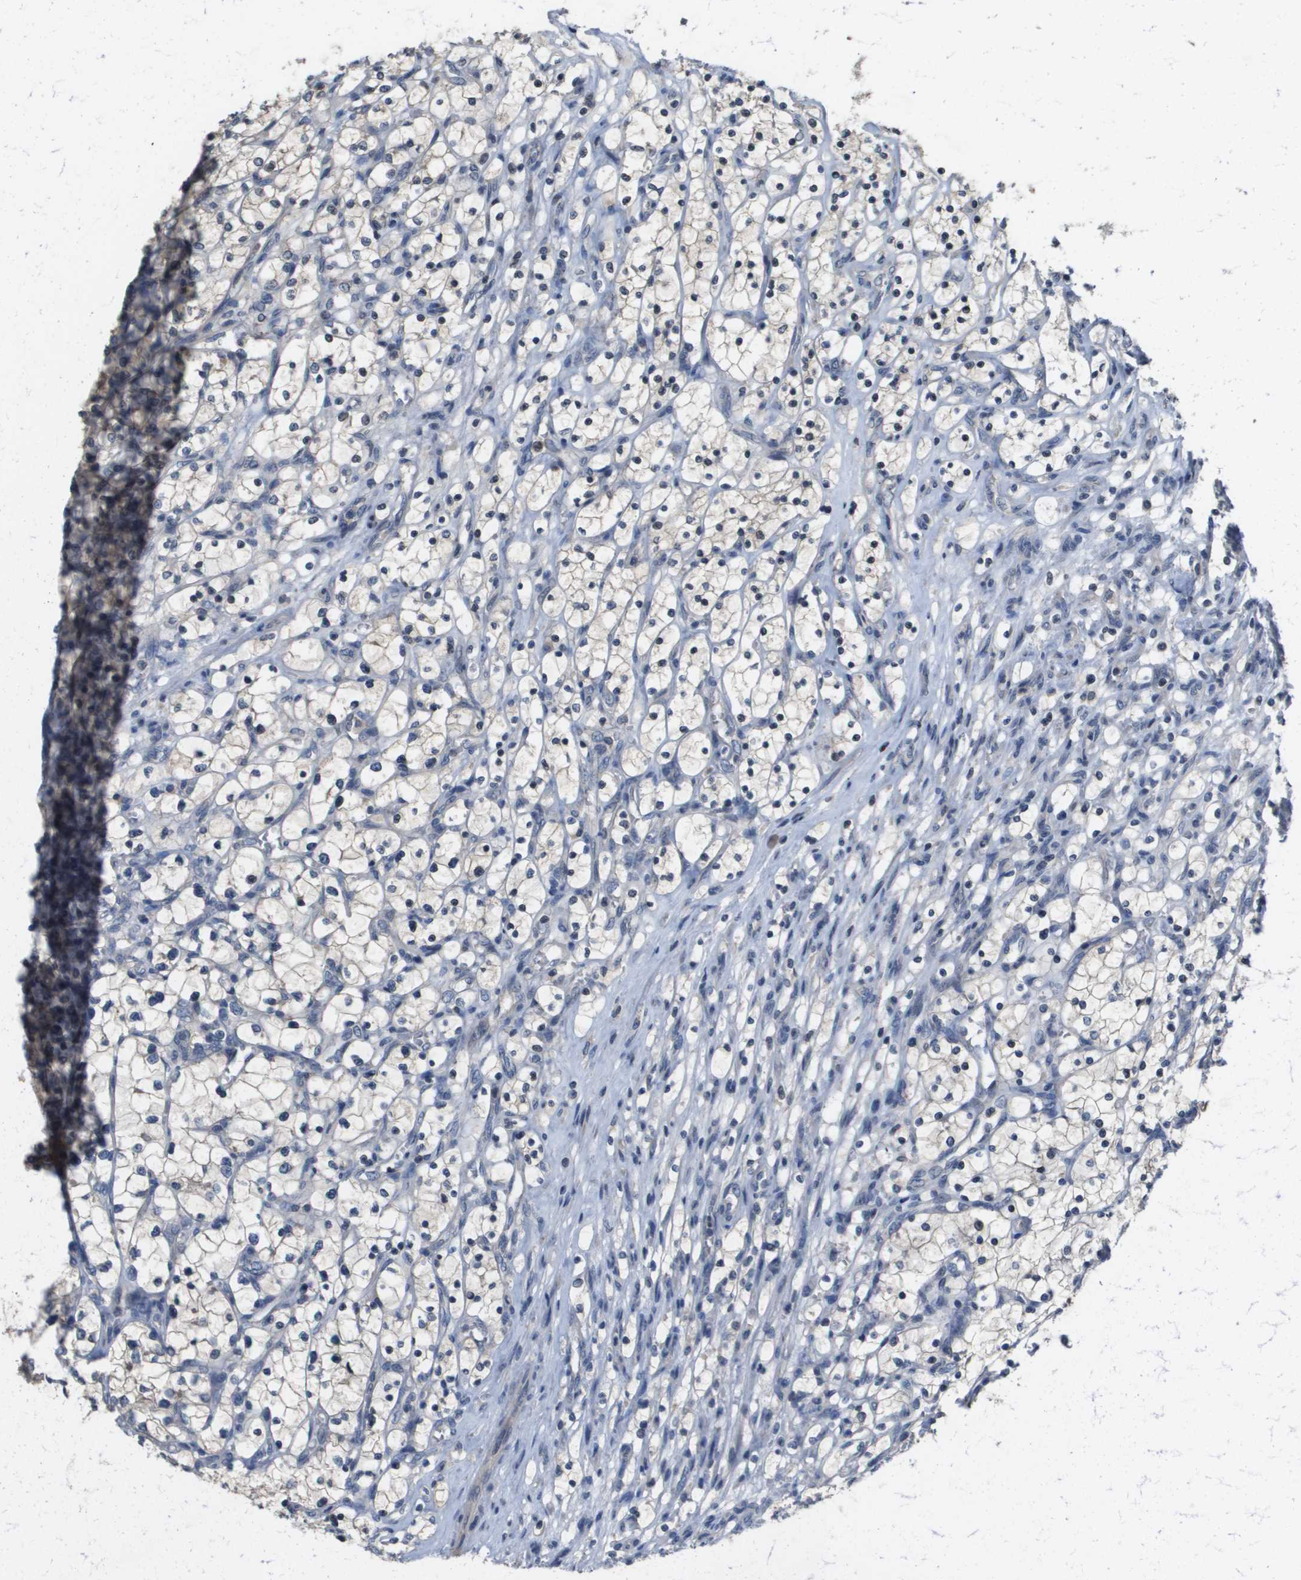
{"staining": {"intensity": "negative", "quantity": "none", "location": "none"}, "tissue": "renal cancer", "cell_type": "Tumor cells", "image_type": "cancer", "snomed": [{"axis": "morphology", "description": "Adenocarcinoma, NOS"}, {"axis": "topography", "description": "Kidney"}], "caption": "DAB (3,3'-diaminobenzidine) immunohistochemical staining of human renal cancer (adenocarcinoma) reveals no significant expression in tumor cells.", "gene": "CAPN11", "patient": {"sex": "female", "age": 69}}